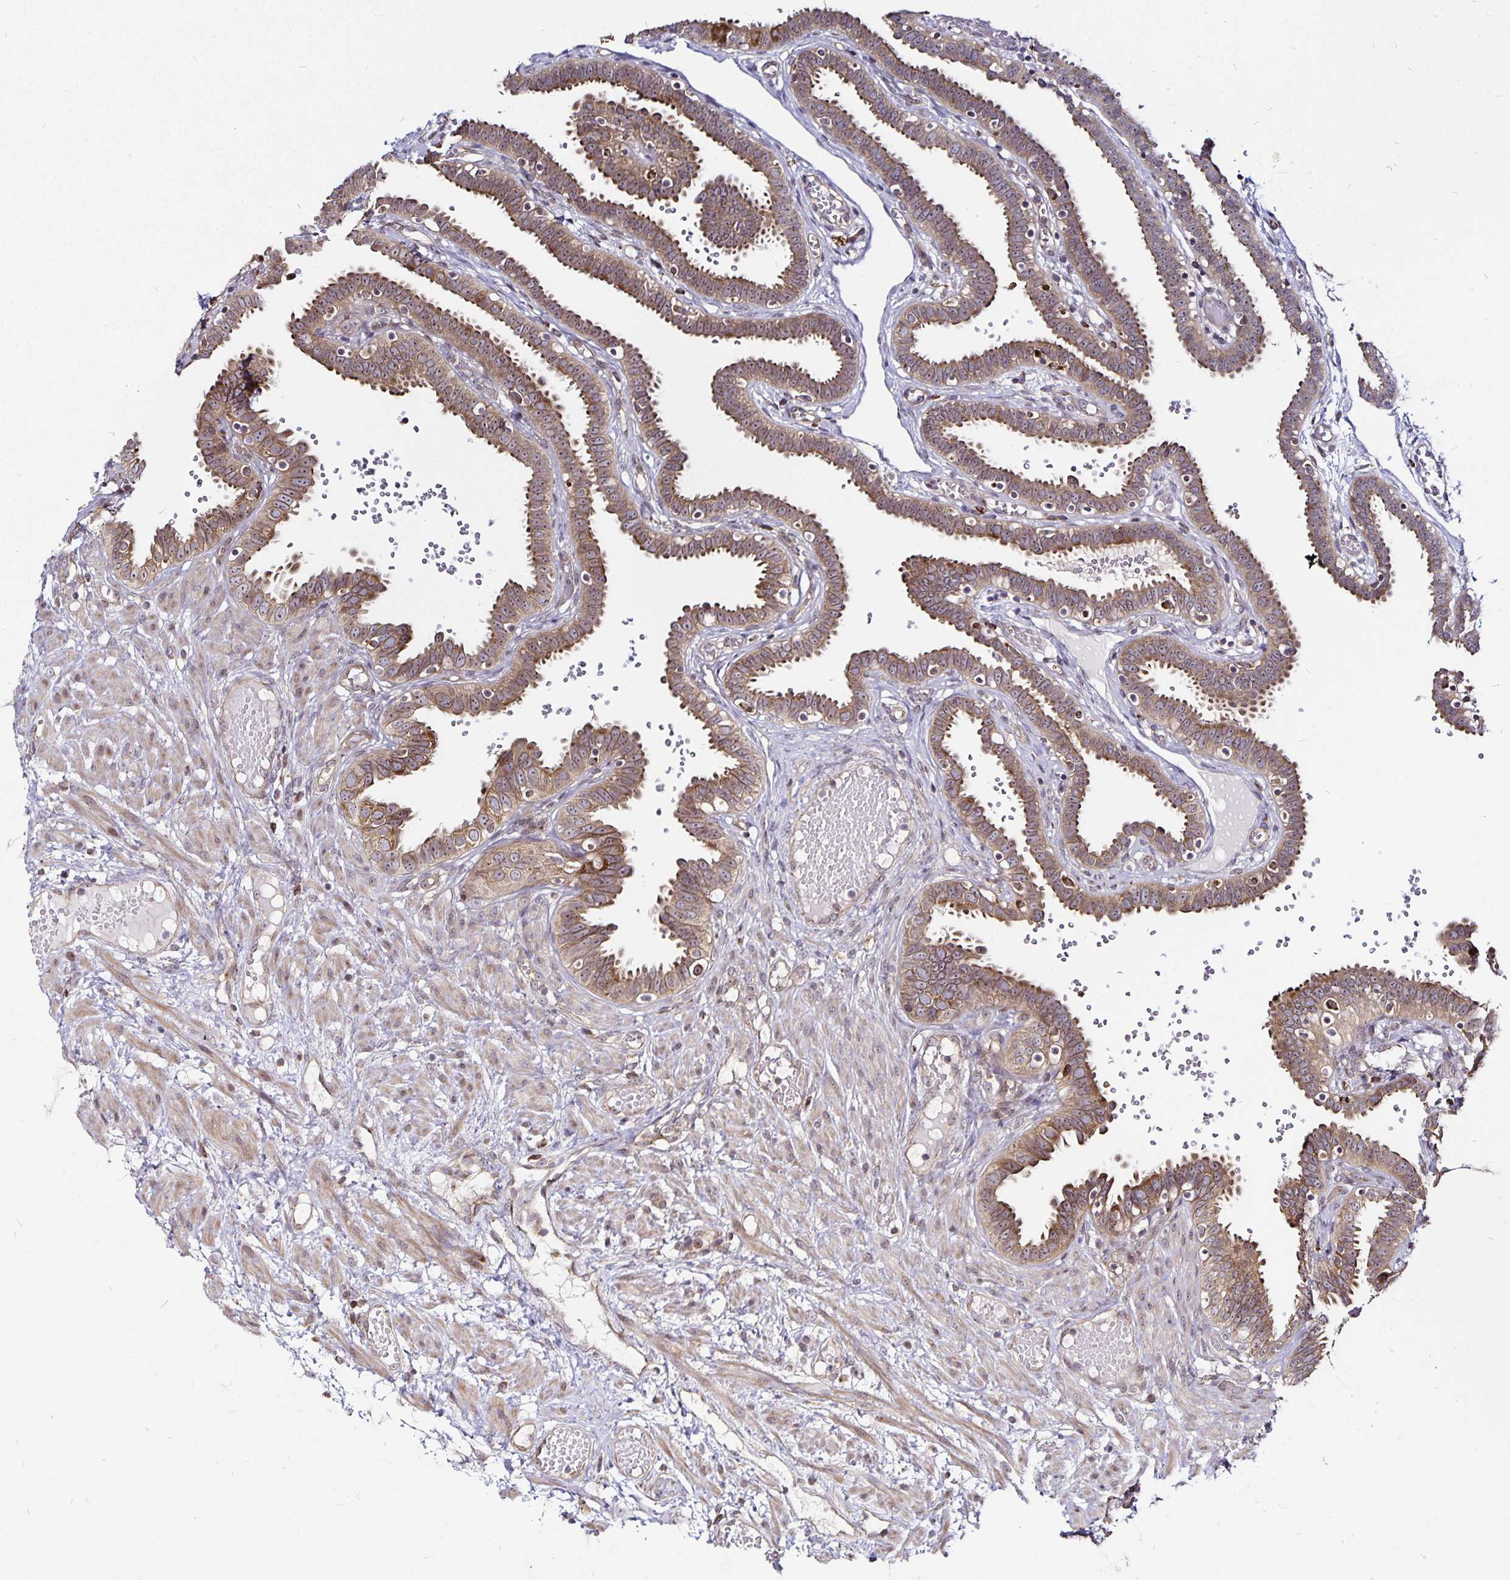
{"staining": {"intensity": "moderate", "quantity": ">75%", "location": "cytoplasmic/membranous"}, "tissue": "fallopian tube", "cell_type": "Glandular cells", "image_type": "normal", "snomed": [{"axis": "morphology", "description": "Normal tissue, NOS"}, {"axis": "topography", "description": "Fallopian tube"}], "caption": "Brown immunohistochemical staining in normal fallopian tube reveals moderate cytoplasmic/membranous staining in approximately >75% of glandular cells.", "gene": "CYP27A1", "patient": {"sex": "female", "age": 37}}